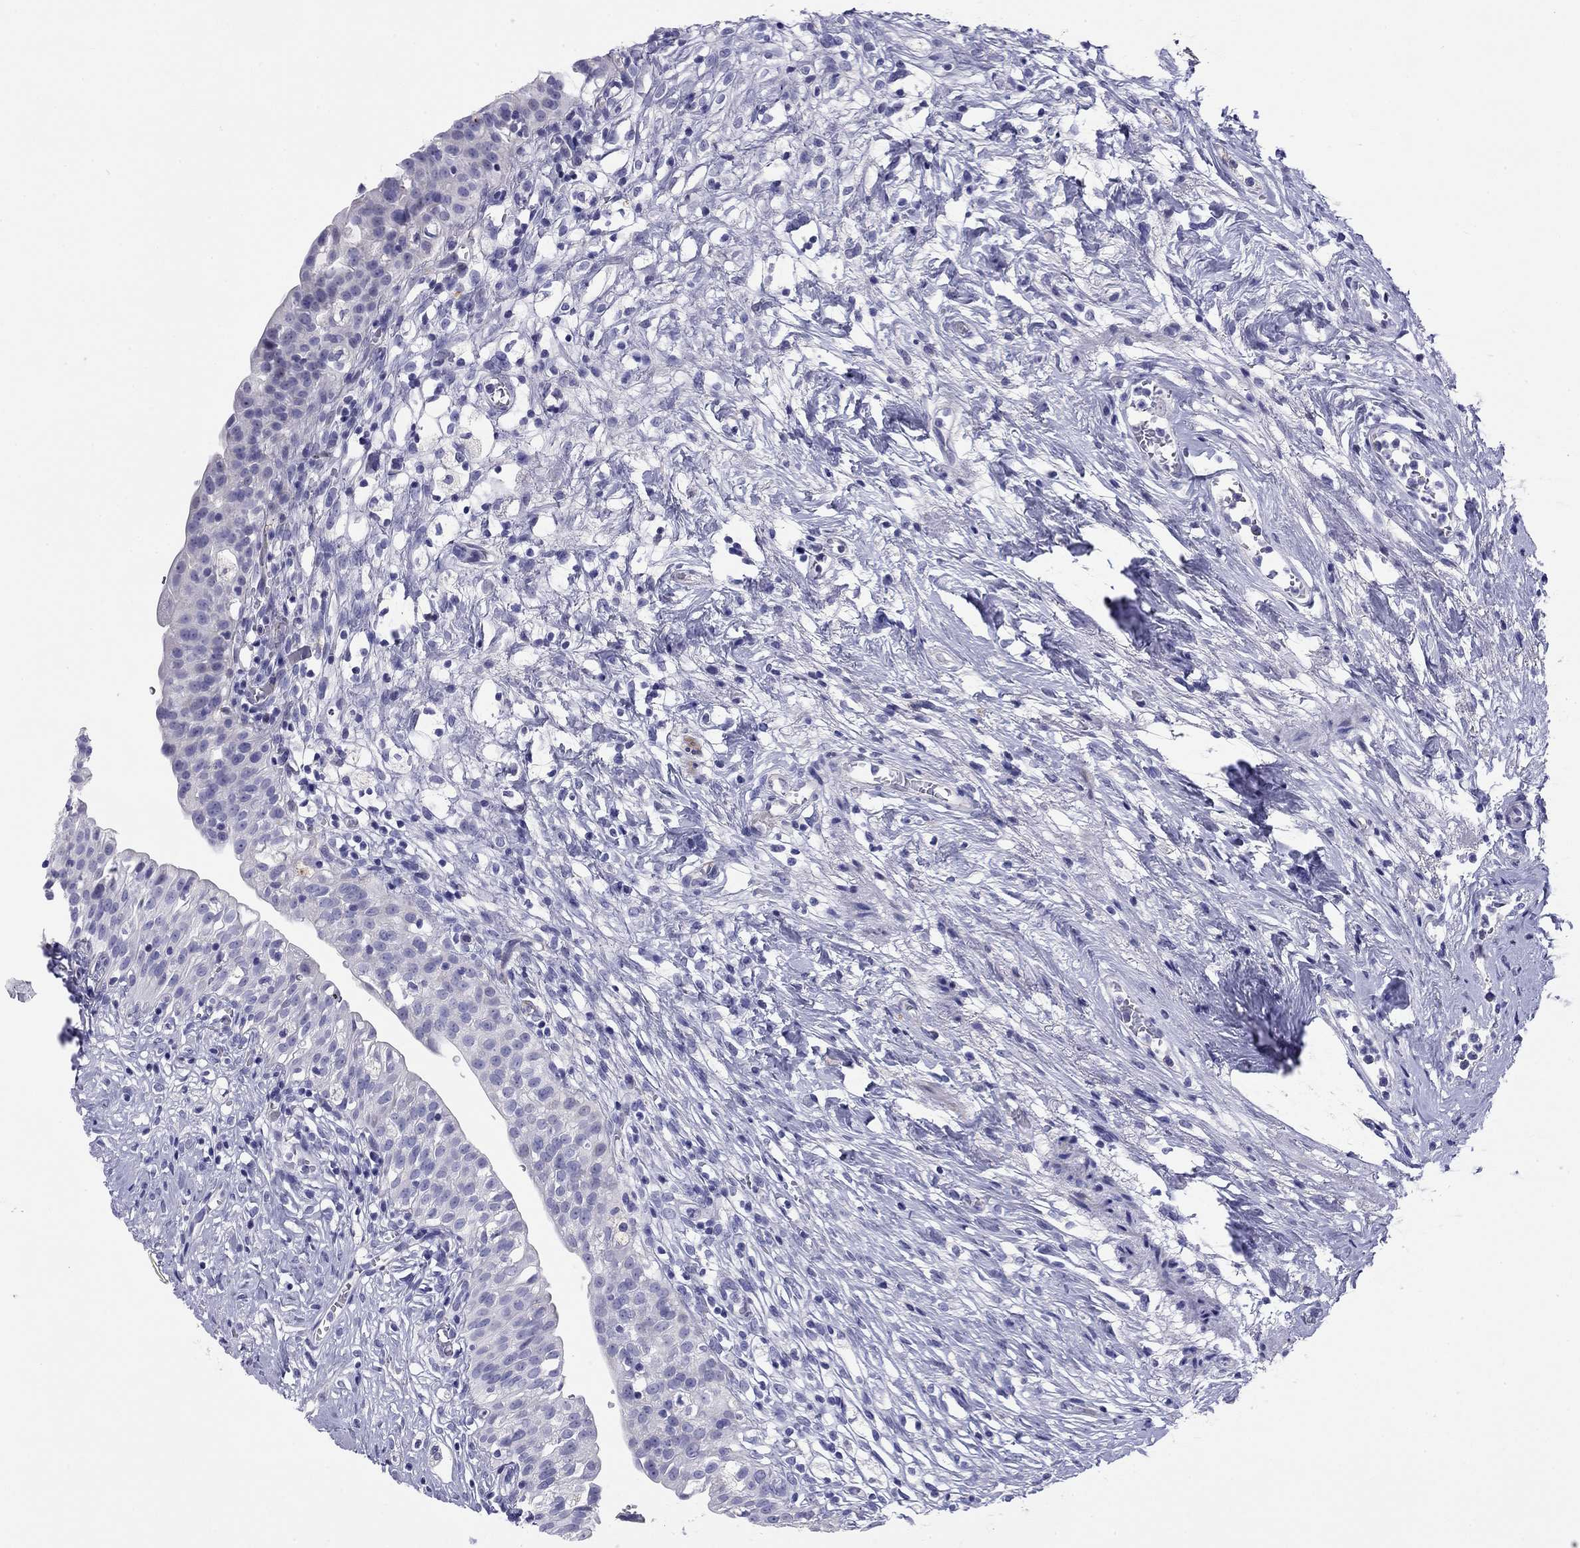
{"staining": {"intensity": "negative", "quantity": "none", "location": "none"}, "tissue": "urinary bladder", "cell_type": "Urothelial cells", "image_type": "normal", "snomed": [{"axis": "morphology", "description": "Normal tissue, NOS"}, {"axis": "topography", "description": "Urinary bladder"}], "caption": "The histopathology image exhibits no staining of urothelial cells in unremarkable urinary bladder.", "gene": "CMYA5", "patient": {"sex": "male", "age": 76}}